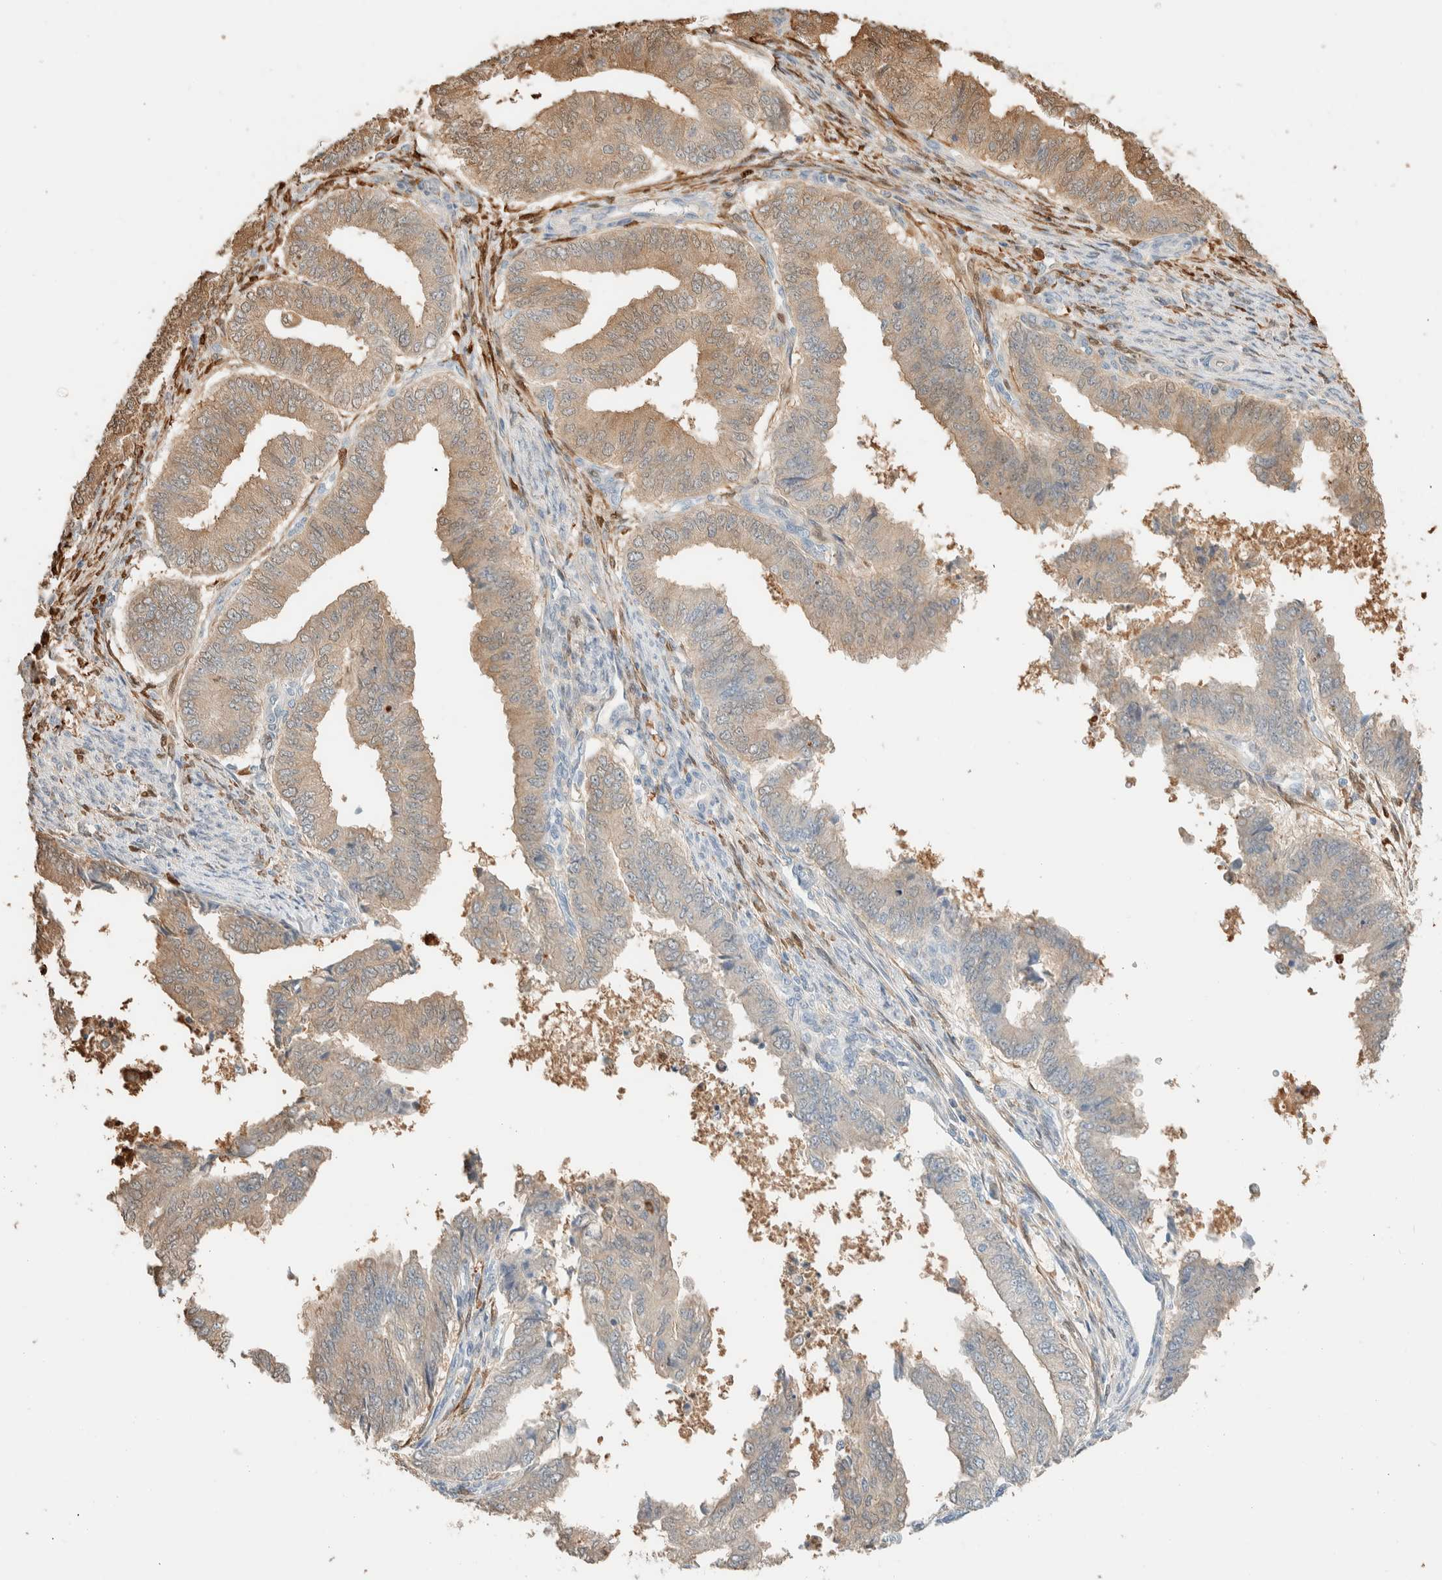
{"staining": {"intensity": "weak", "quantity": "25%-75%", "location": "cytoplasmic/membranous"}, "tissue": "endometrial cancer", "cell_type": "Tumor cells", "image_type": "cancer", "snomed": [{"axis": "morphology", "description": "Polyp, NOS"}, {"axis": "morphology", "description": "Adenocarcinoma, NOS"}, {"axis": "morphology", "description": "Adenoma, NOS"}, {"axis": "topography", "description": "Endometrium"}], "caption": "IHC micrograph of neoplastic tissue: human adenocarcinoma (endometrial) stained using IHC reveals low levels of weak protein expression localized specifically in the cytoplasmic/membranous of tumor cells, appearing as a cytoplasmic/membranous brown color.", "gene": "SETD4", "patient": {"sex": "female", "age": 79}}